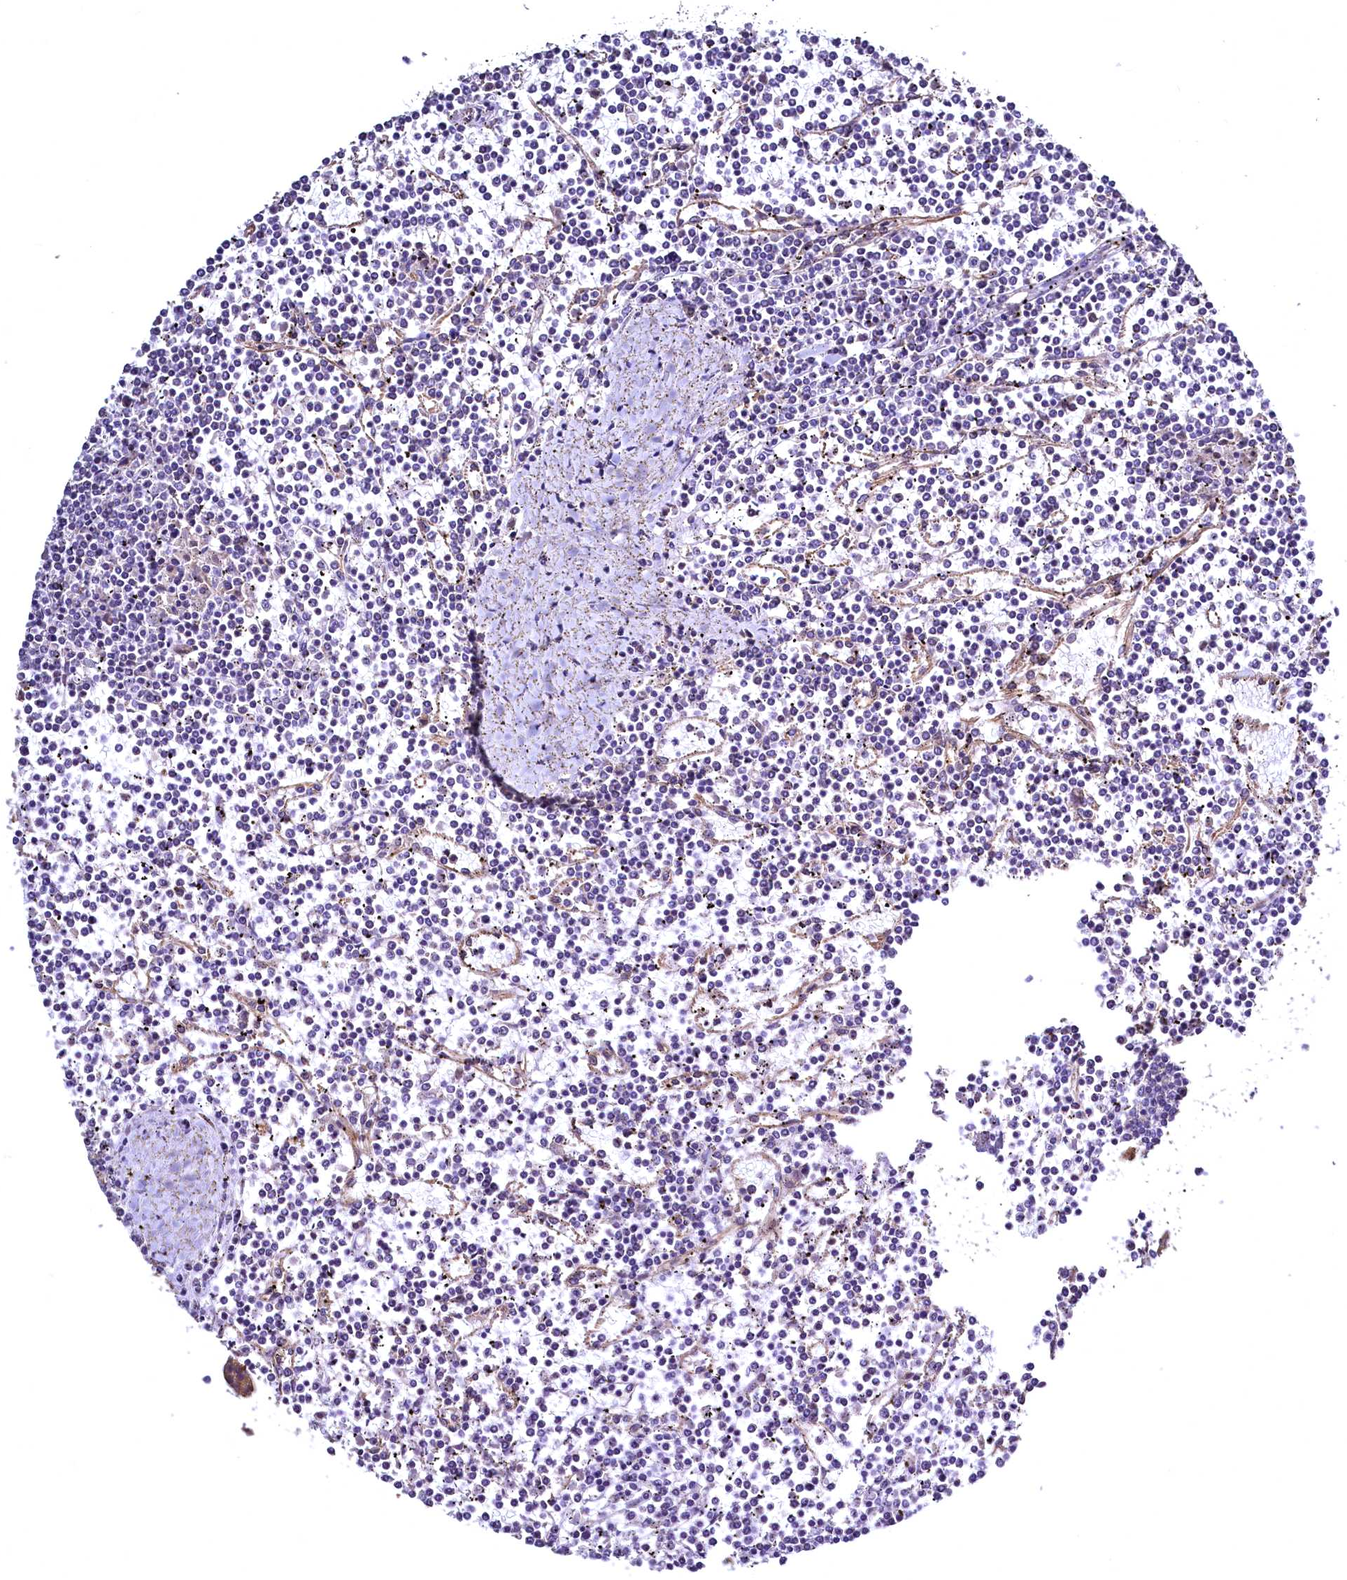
{"staining": {"intensity": "negative", "quantity": "none", "location": "none"}, "tissue": "lymphoma", "cell_type": "Tumor cells", "image_type": "cancer", "snomed": [{"axis": "morphology", "description": "Malignant lymphoma, non-Hodgkin's type, Low grade"}, {"axis": "topography", "description": "Spleen"}], "caption": "High magnification brightfield microscopy of low-grade malignant lymphoma, non-Hodgkin's type stained with DAB (3,3'-diaminobenzidine) (brown) and counterstained with hematoxylin (blue): tumor cells show no significant positivity. (Immunohistochemistry (ihc), brightfield microscopy, high magnification).", "gene": "TBCEL", "patient": {"sex": "female", "age": 19}}